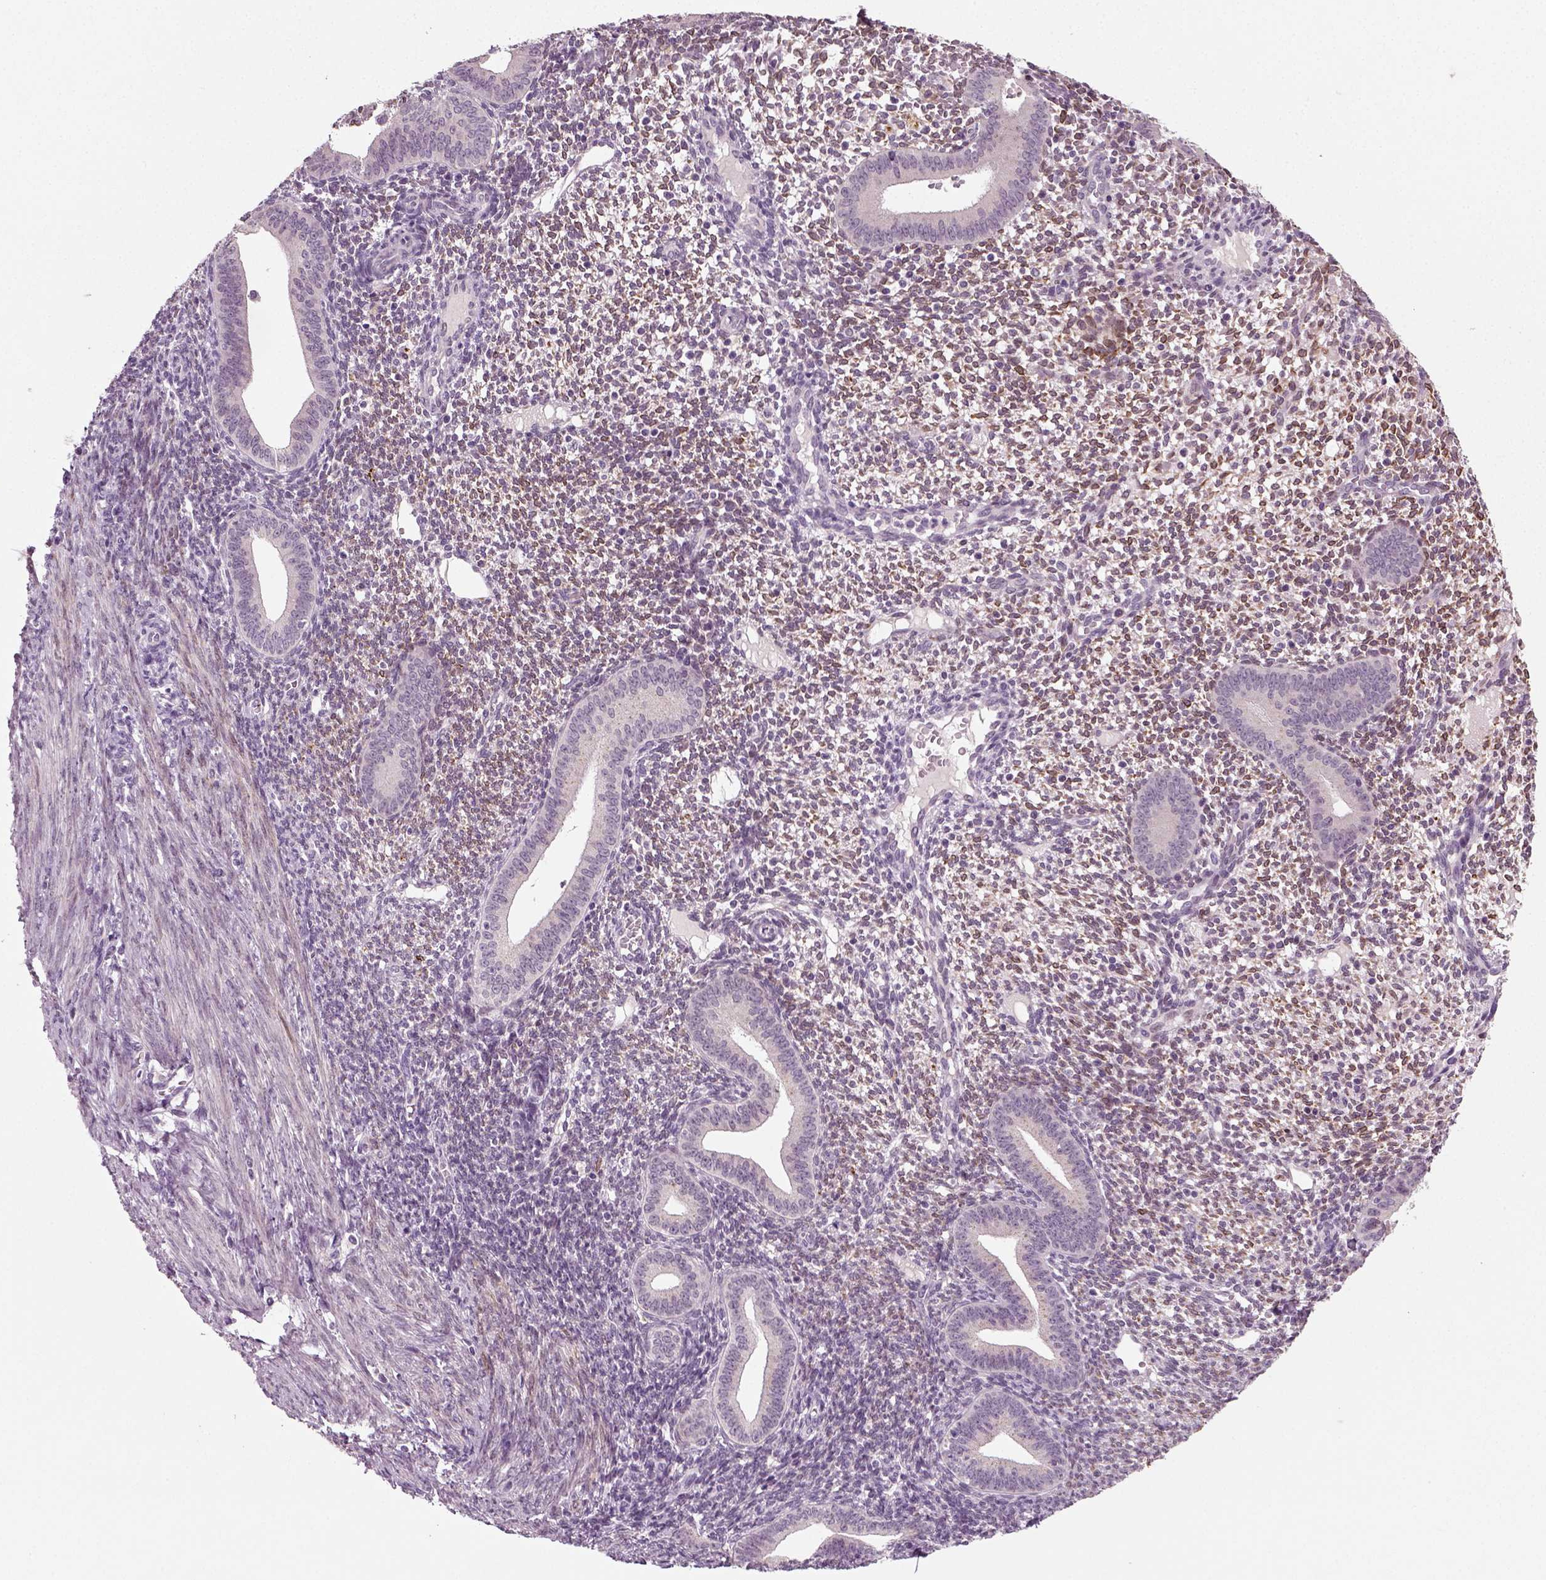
{"staining": {"intensity": "moderate", "quantity": "25%-75%", "location": "cytoplasmic/membranous"}, "tissue": "endometrium", "cell_type": "Cells in endometrial stroma", "image_type": "normal", "snomed": [{"axis": "morphology", "description": "Normal tissue, NOS"}, {"axis": "topography", "description": "Endometrium"}], "caption": "High-magnification brightfield microscopy of unremarkable endometrium stained with DAB (brown) and counterstained with hematoxylin (blue). cells in endometrial stroma exhibit moderate cytoplasmic/membranous expression is identified in approximately25%-75% of cells. Immunohistochemistry (ihc) stains the protein in brown and the nuclei are stained blue.", "gene": "SYNGAP1", "patient": {"sex": "female", "age": 40}}